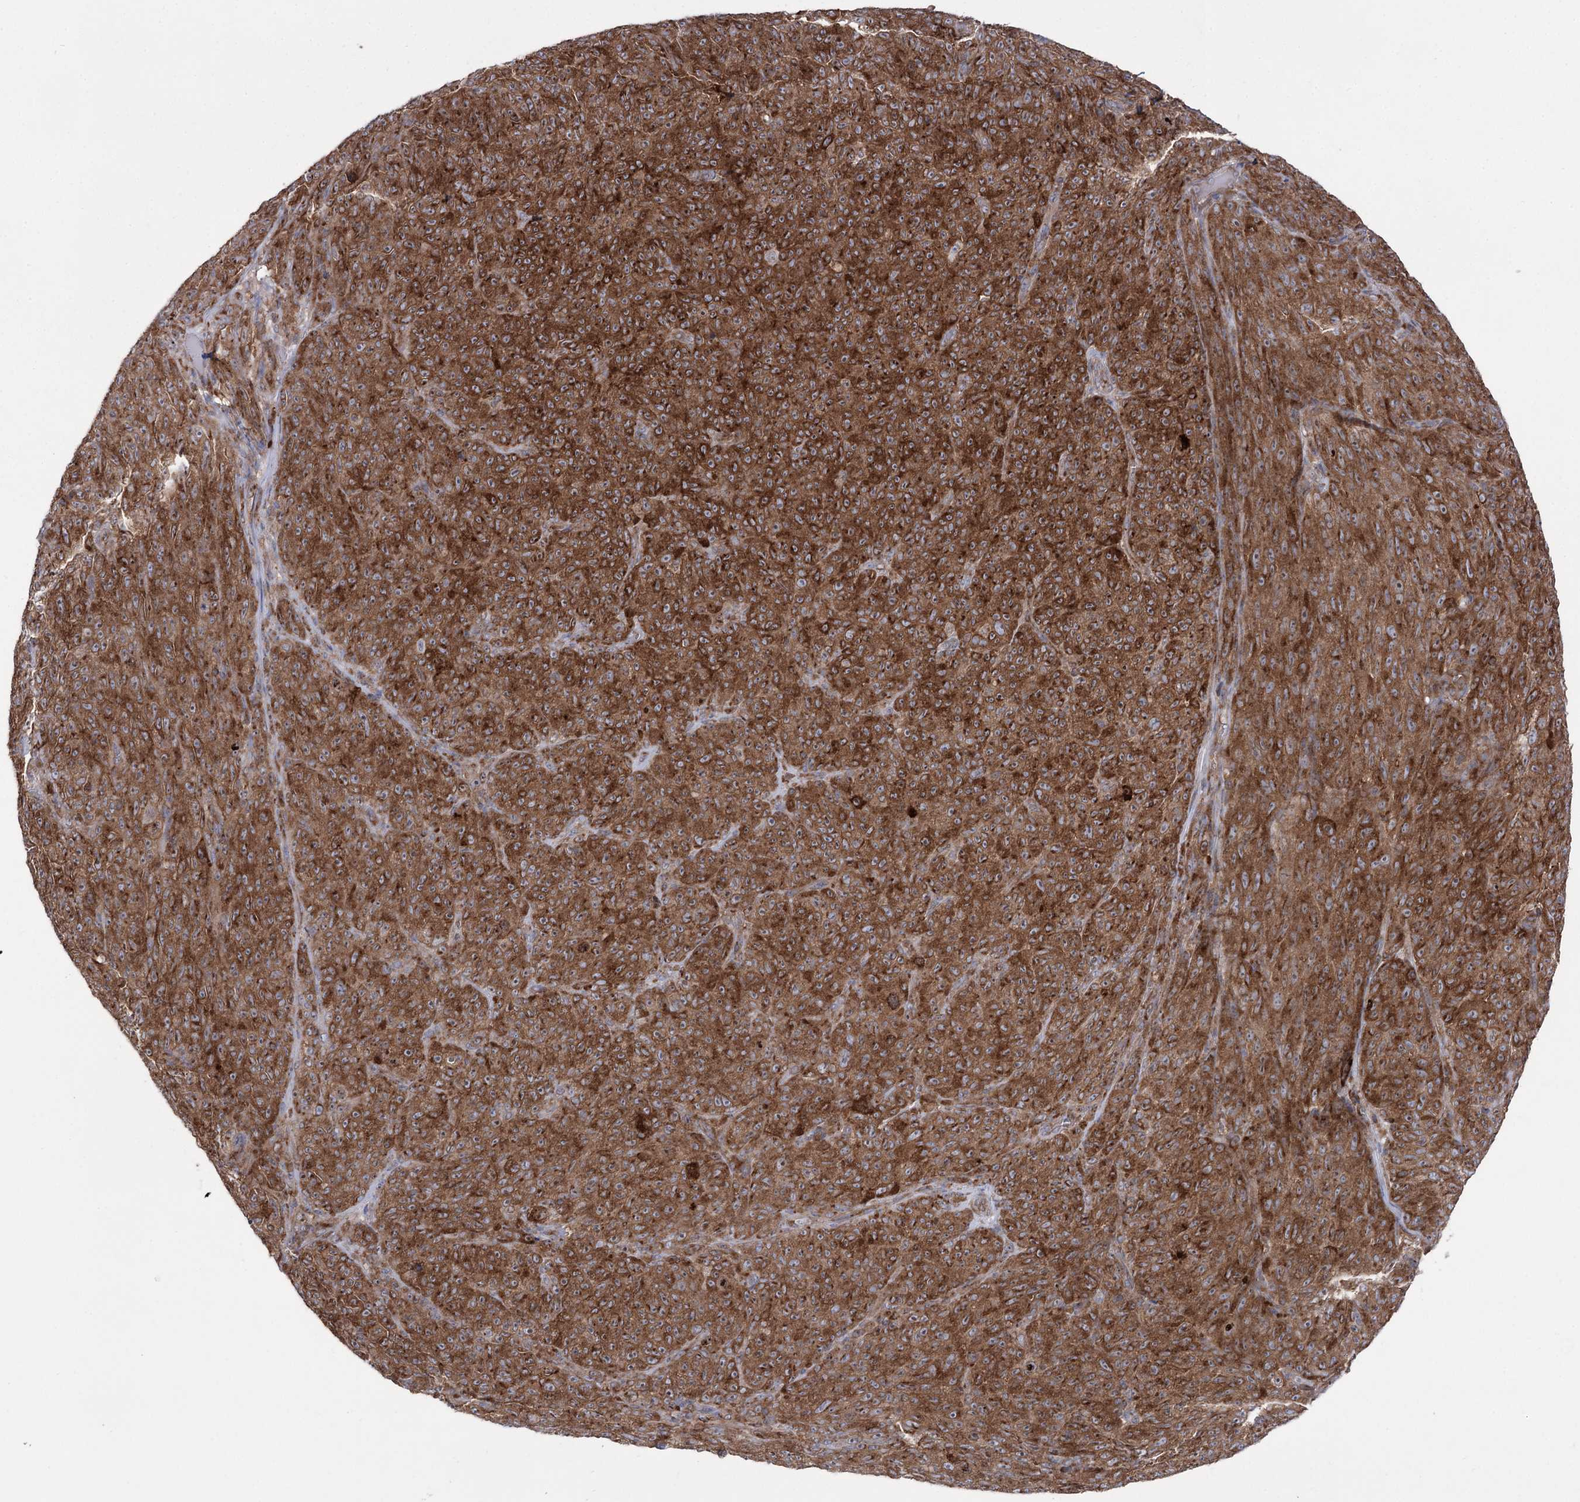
{"staining": {"intensity": "strong", "quantity": ">75%", "location": "cytoplasmic/membranous"}, "tissue": "melanoma", "cell_type": "Tumor cells", "image_type": "cancer", "snomed": [{"axis": "morphology", "description": "Malignant melanoma, NOS"}, {"axis": "topography", "description": "Skin"}], "caption": "Immunohistochemistry of human melanoma exhibits high levels of strong cytoplasmic/membranous staining in approximately >75% of tumor cells.", "gene": "ZNF622", "patient": {"sex": "female", "age": 82}}